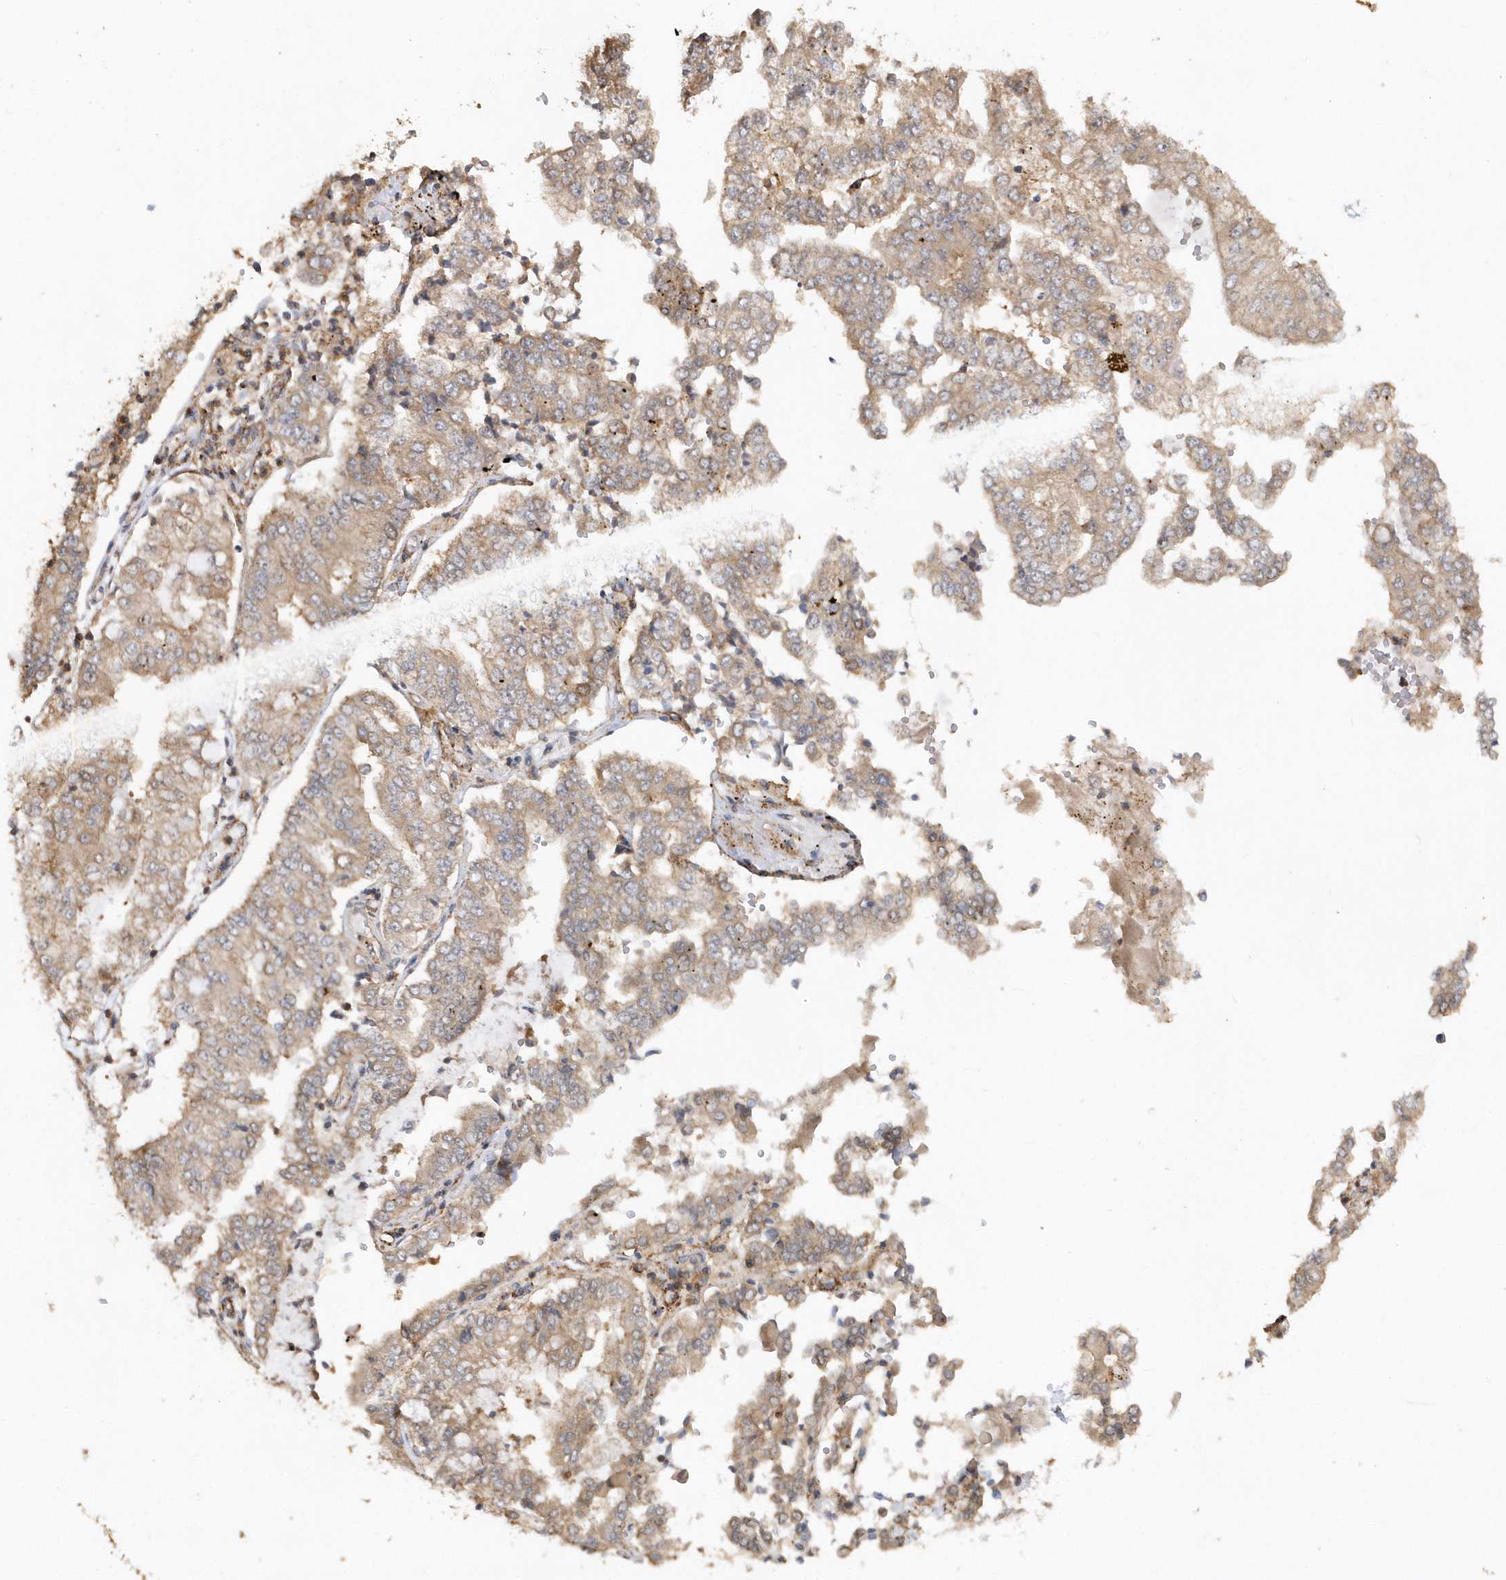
{"staining": {"intensity": "weak", "quantity": "25%-75%", "location": "cytoplasmic/membranous"}, "tissue": "stomach cancer", "cell_type": "Tumor cells", "image_type": "cancer", "snomed": [{"axis": "morphology", "description": "Adenocarcinoma, NOS"}, {"axis": "topography", "description": "Stomach"}], "caption": "The image reveals immunohistochemical staining of stomach cancer (adenocarcinoma). There is weak cytoplasmic/membranous positivity is appreciated in about 25%-75% of tumor cells.", "gene": "RPE", "patient": {"sex": "male", "age": 76}}